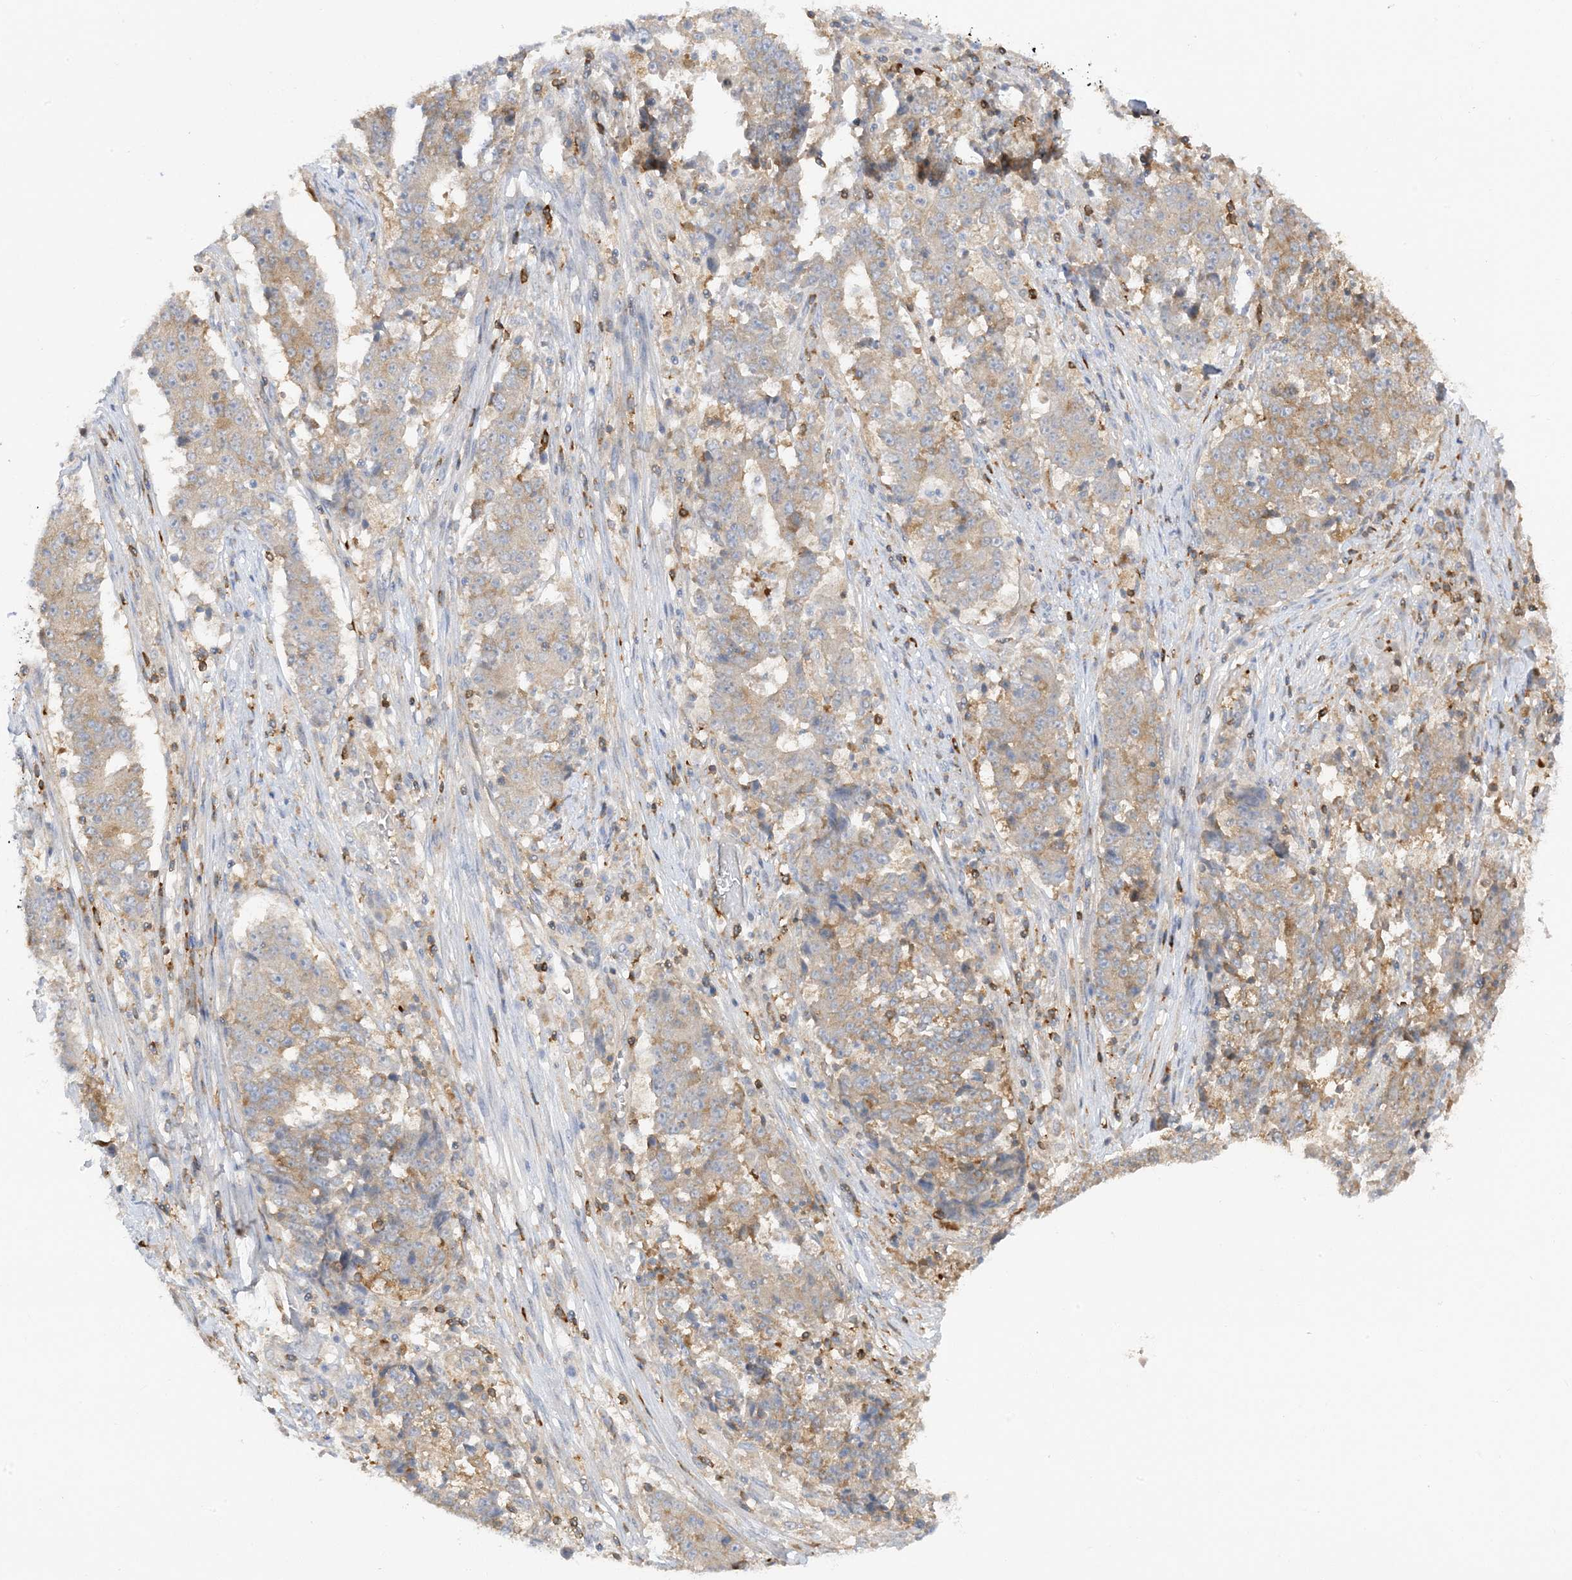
{"staining": {"intensity": "weak", "quantity": "<25%", "location": "cytoplasmic/membranous"}, "tissue": "stomach cancer", "cell_type": "Tumor cells", "image_type": "cancer", "snomed": [{"axis": "morphology", "description": "Adenocarcinoma, NOS"}, {"axis": "topography", "description": "Stomach"}], "caption": "The micrograph shows no staining of tumor cells in stomach cancer (adenocarcinoma). (DAB immunohistochemistry with hematoxylin counter stain).", "gene": "PHACTR2", "patient": {"sex": "male", "age": 59}}